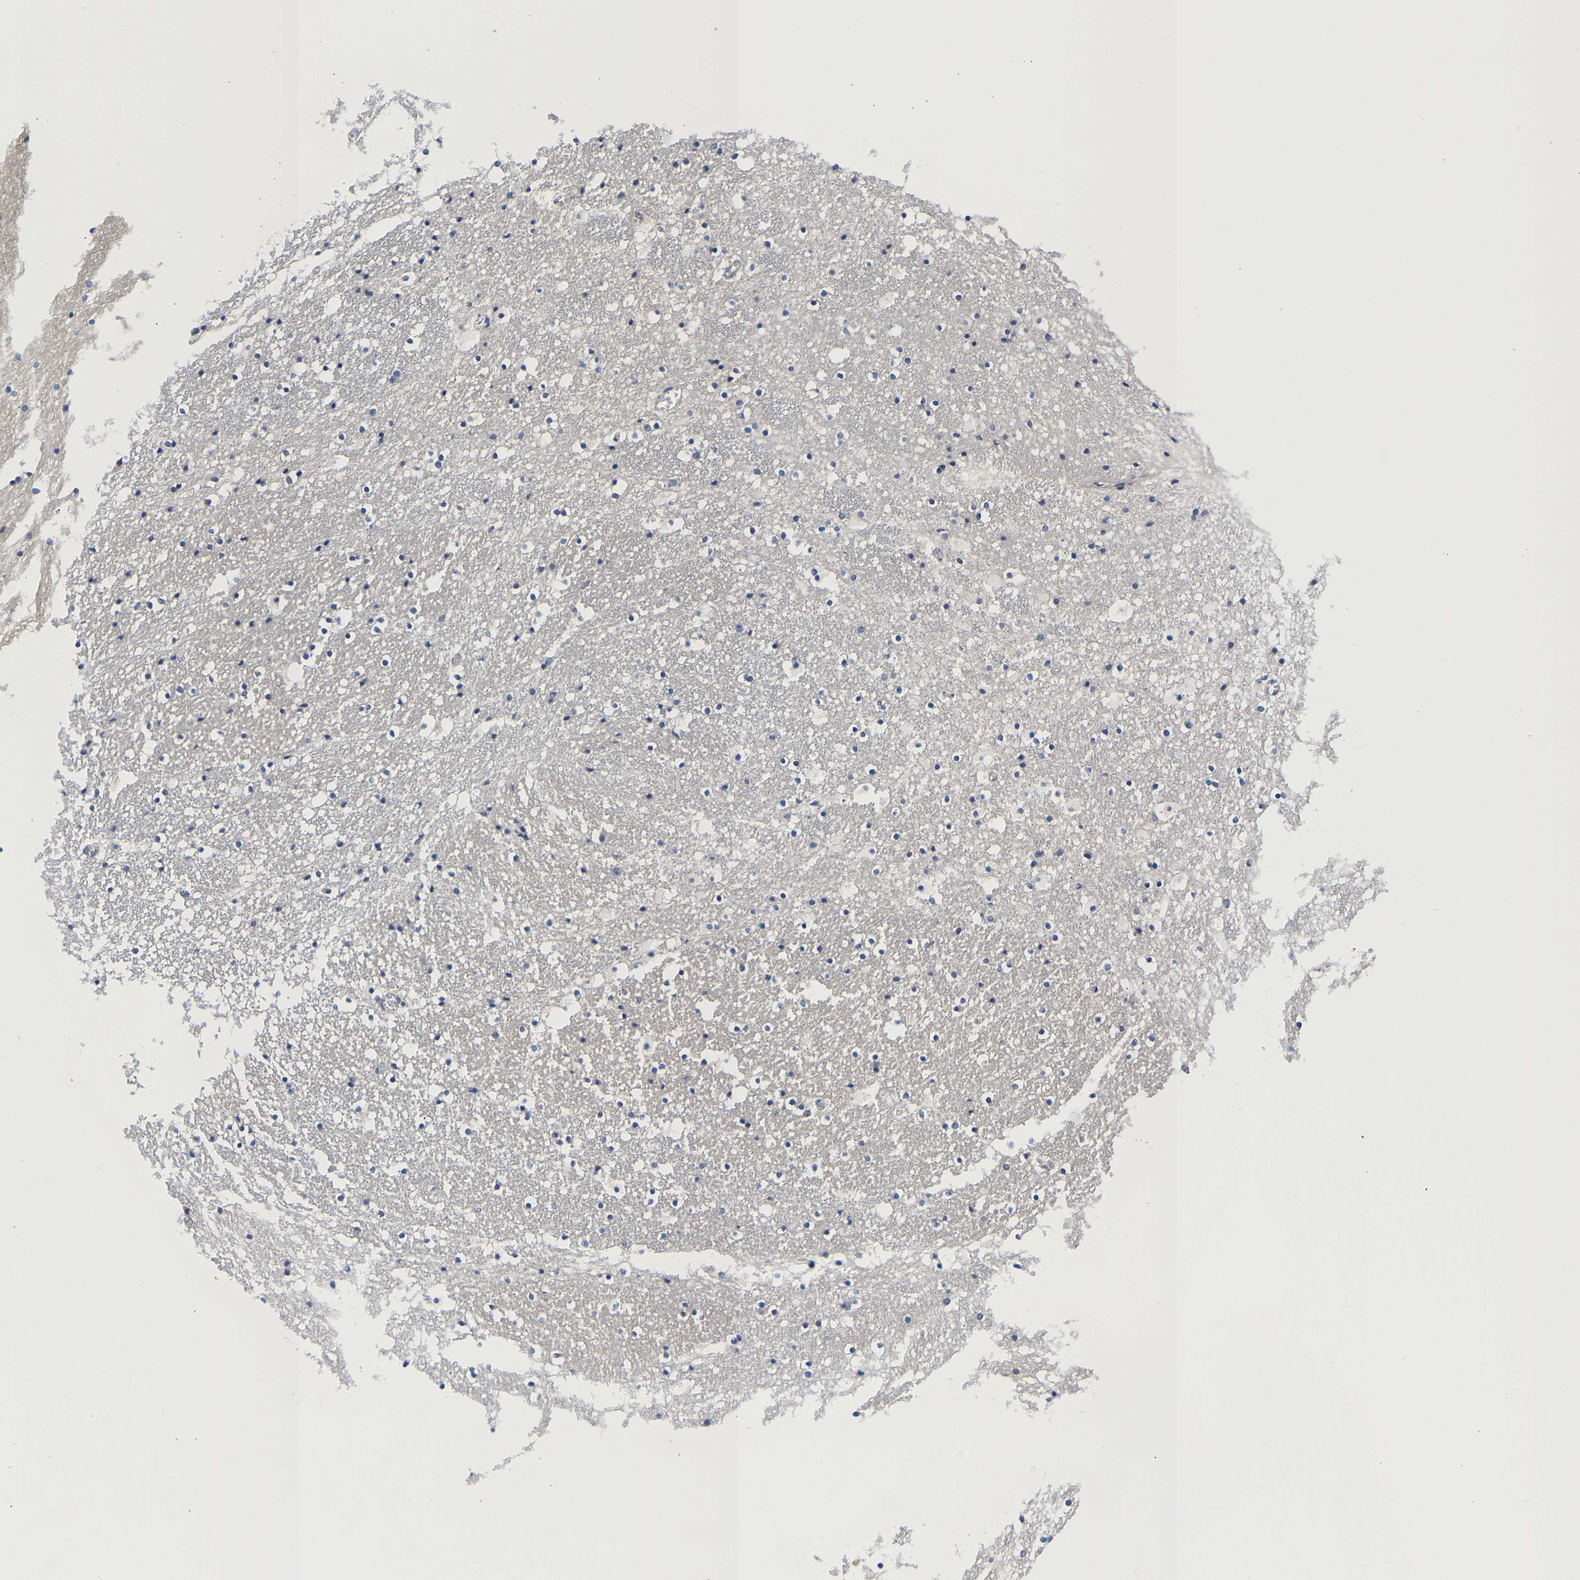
{"staining": {"intensity": "moderate", "quantity": "<25%", "location": "cytoplasmic/membranous"}, "tissue": "caudate", "cell_type": "Glial cells", "image_type": "normal", "snomed": [{"axis": "morphology", "description": "Normal tissue, NOS"}, {"axis": "topography", "description": "Lateral ventricle wall"}], "caption": "Protein expression analysis of unremarkable human caudate reveals moderate cytoplasmic/membranous positivity in approximately <25% of glial cells. The protein is shown in brown color, while the nuclei are stained blue.", "gene": "CCDC6", "patient": {"sex": "male", "age": 45}}